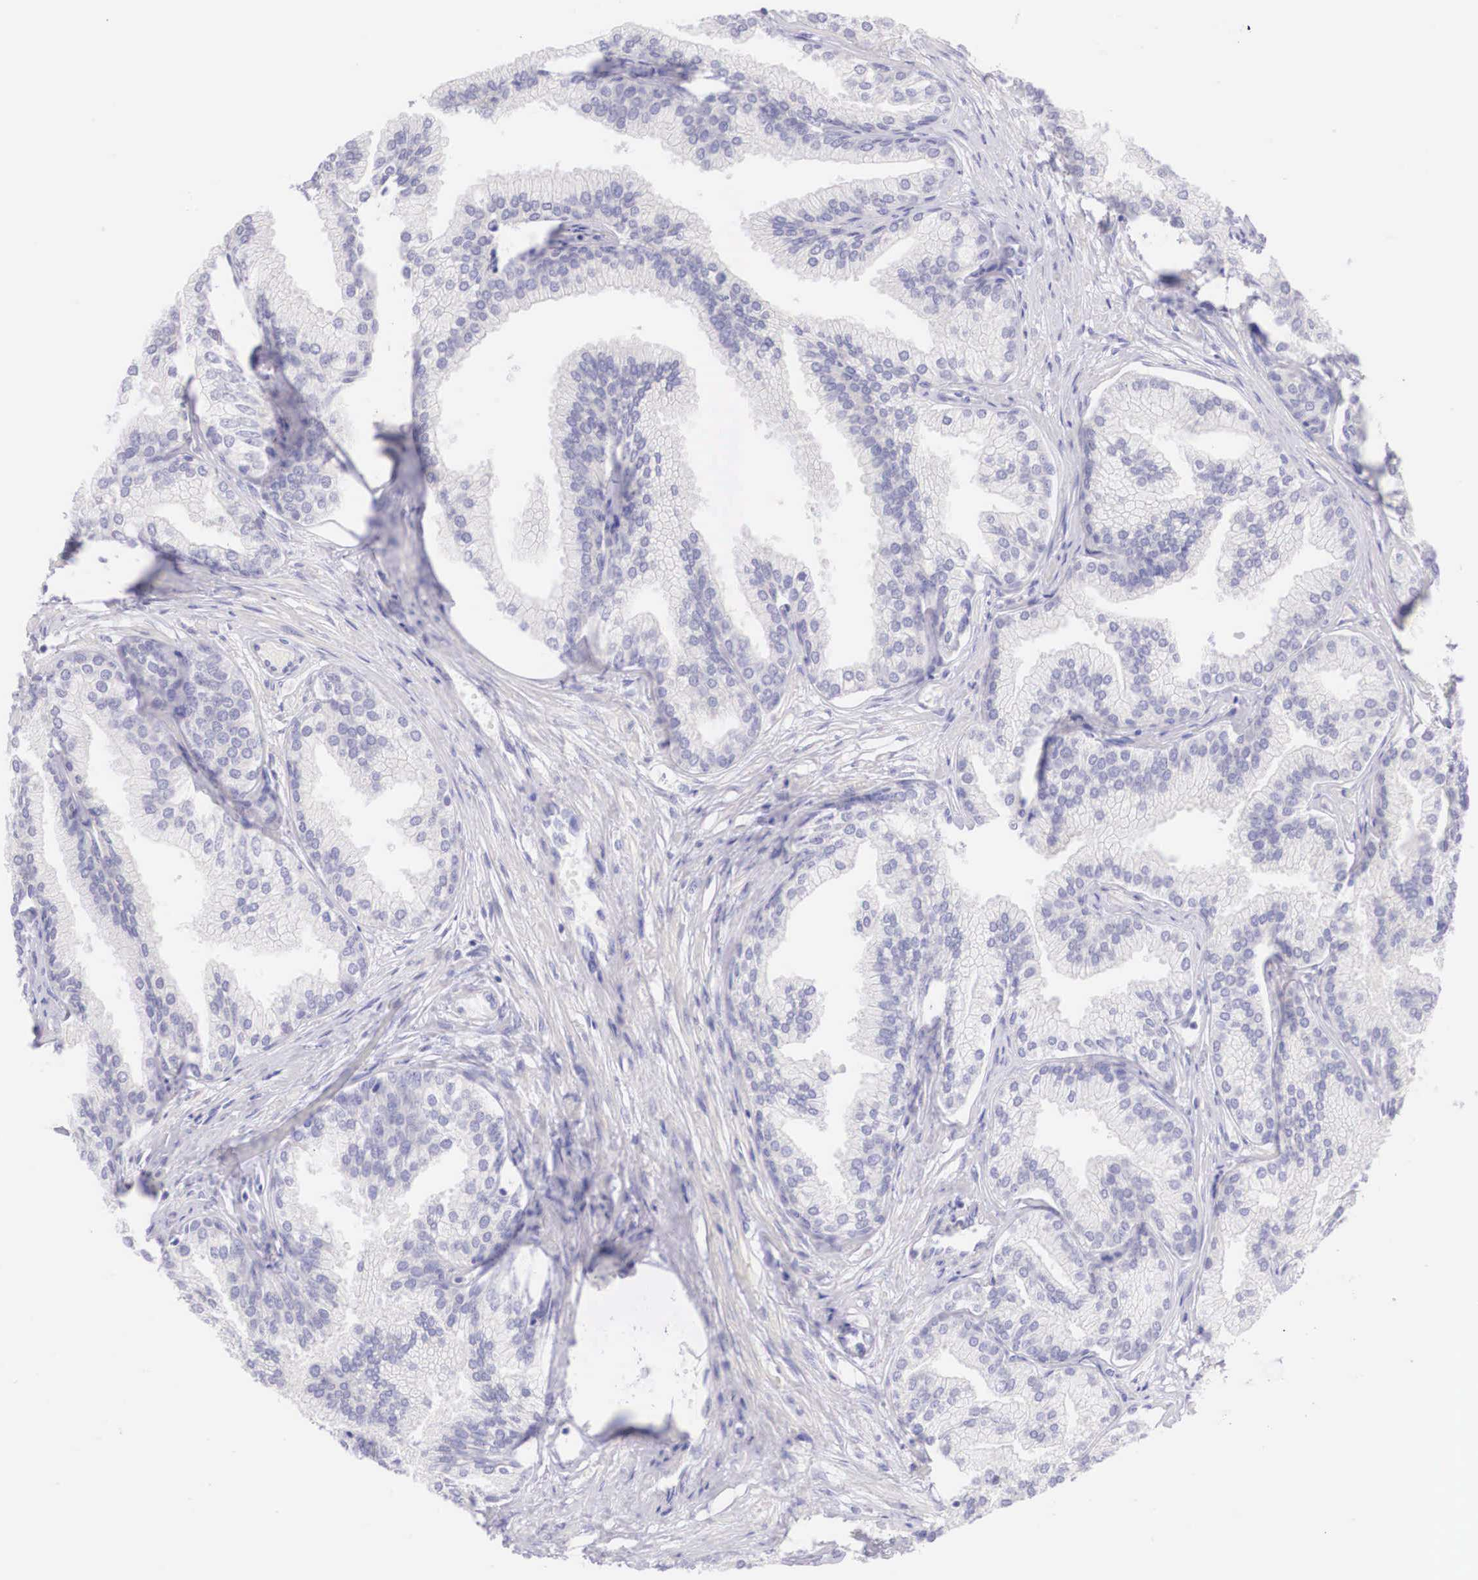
{"staining": {"intensity": "negative", "quantity": "none", "location": "none"}, "tissue": "prostate", "cell_type": "Glandular cells", "image_type": "normal", "snomed": [{"axis": "morphology", "description": "Normal tissue, NOS"}, {"axis": "topography", "description": "Prostate"}], "caption": "DAB (3,3'-diaminobenzidine) immunohistochemical staining of unremarkable human prostate reveals no significant positivity in glandular cells. (DAB (3,3'-diaminobenzidine) immunohistochemistry with hematoxylin counter stain).", "gene": "BCL6", "patient": {"sex": "male", "age": 68}}